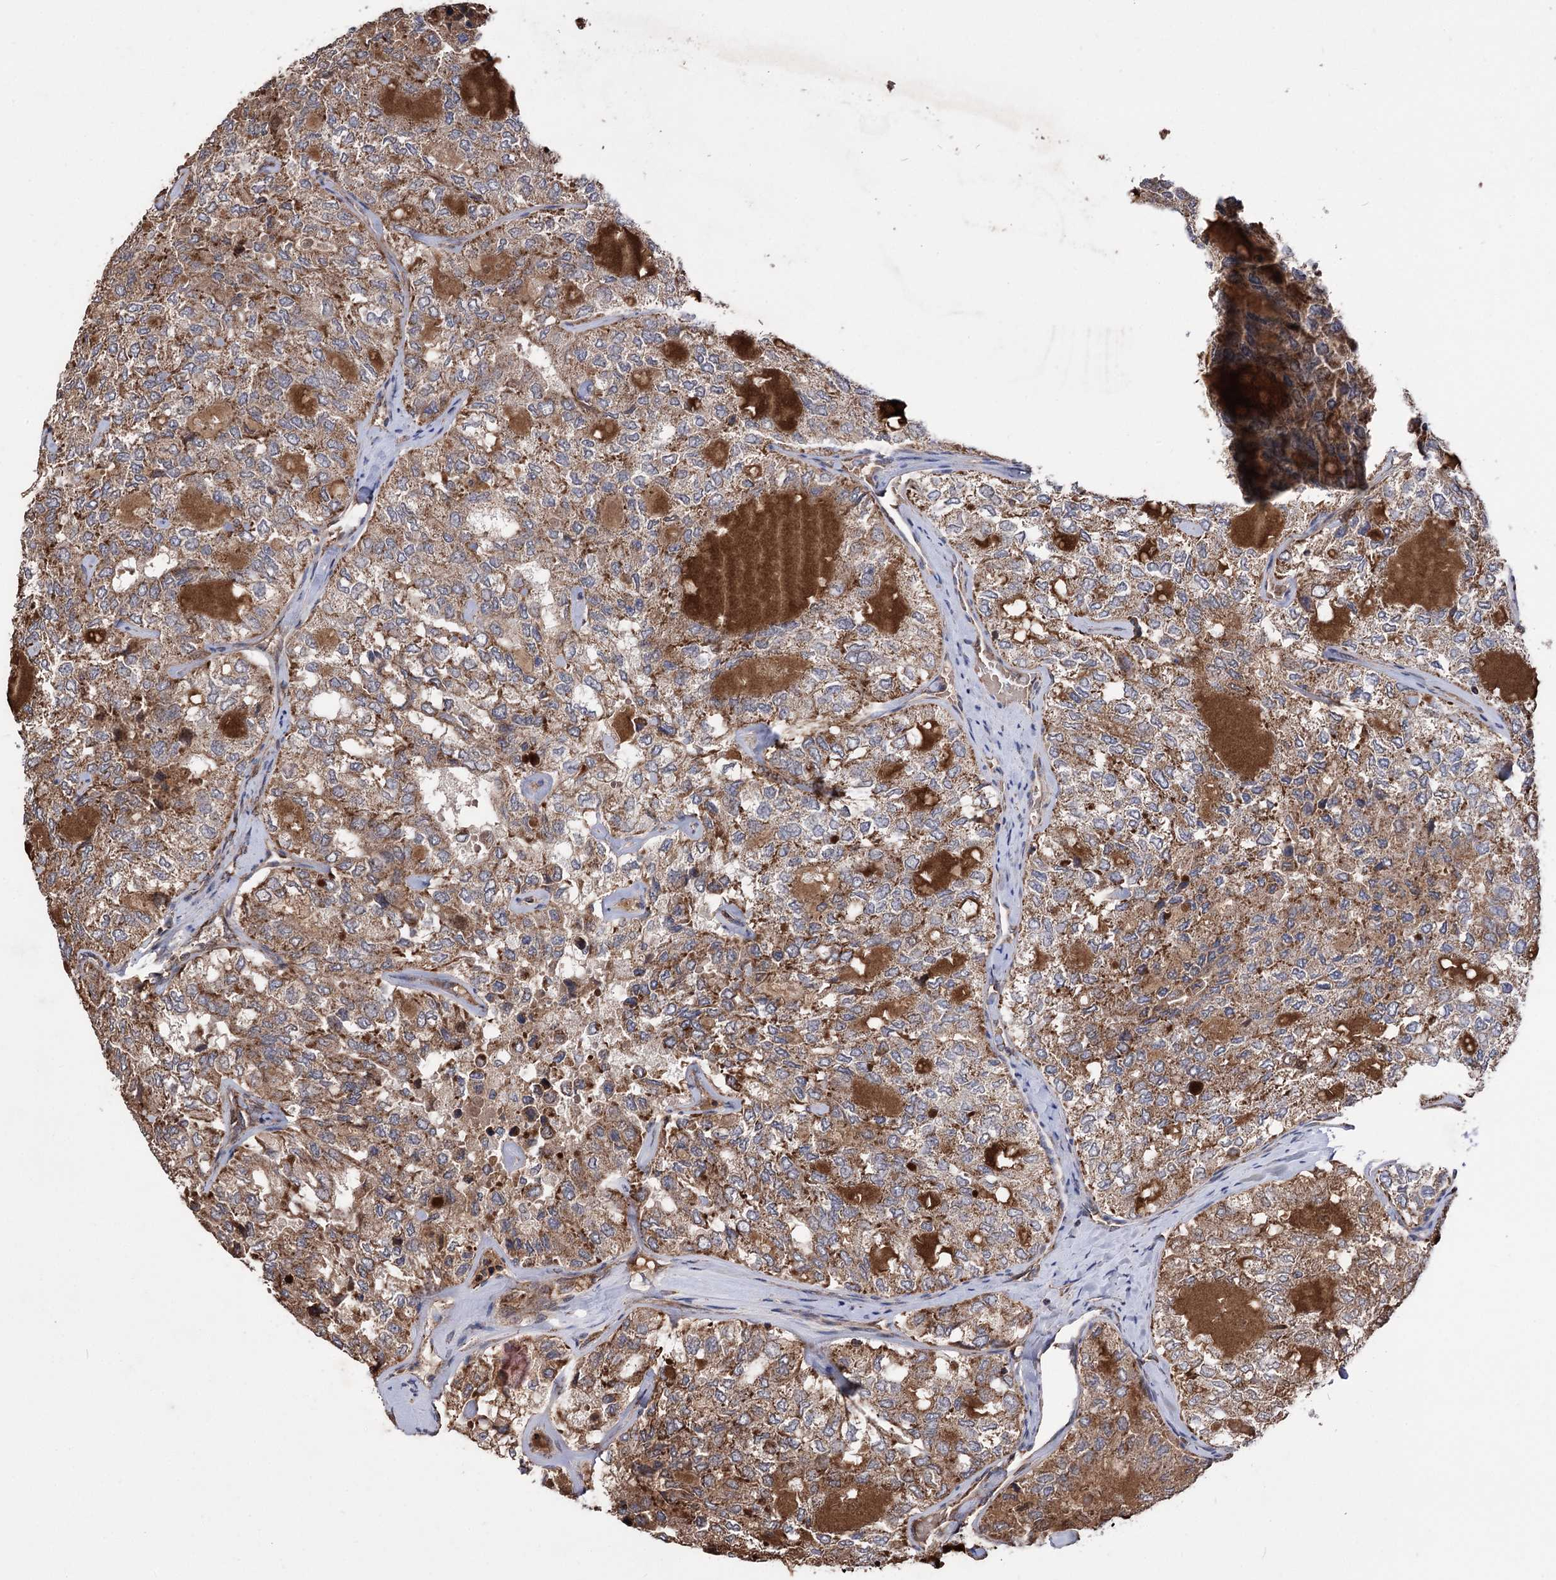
{"staining": {"intensity": "strong", "quantity": ">75%", "location": "cytoplasmic/membranous"}, "tissue": "thyroid cancer", "cell_type": "Tumor cells", "image_type": "cancer", "snomed": [{"axis": "morphology", "description": "Follicular adenoma carcinoma, NOS"}, {"axis": "topography", "description": "Thyroid gland"}], "caption": "Tumor cells demonstrate strong cytoplasmic/membranous positivity in about >75% of cells in thyroid cancer. The staining was performed using DAB (3,3'-diaminobenzidine) to visualize the protein expression in brown, while the nuclei were stained in blue with hematoxylin (Magnification: 20x).", "gene": "RASSF3", "patient": {"sex": "male", "age": 75}}